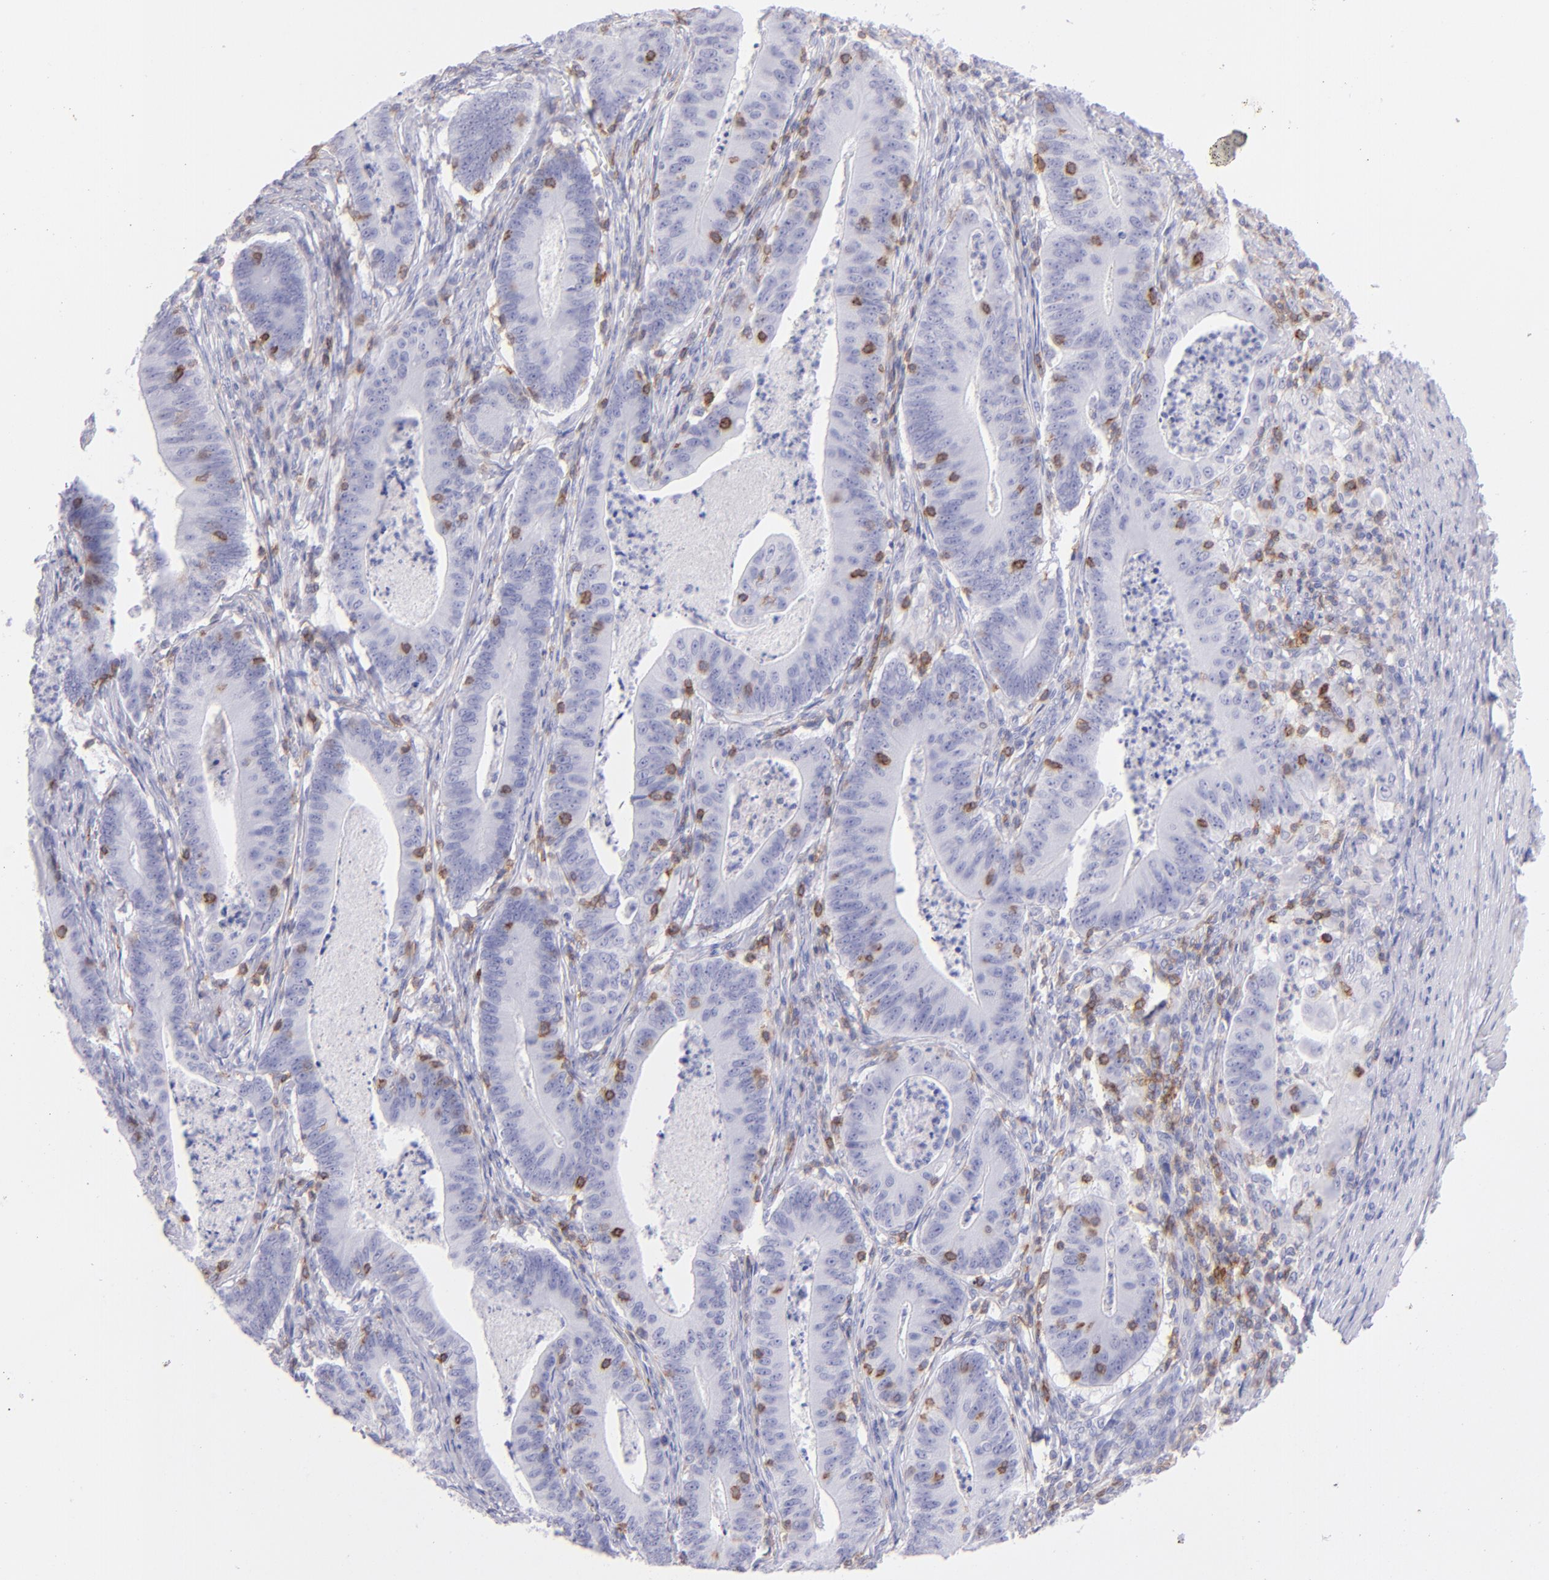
{"staining": {"intensity": "negative", "quantity": "none", "location": "none"}, "tissue": "stomach cancer", "cell_type": "Tumor cells", "image_type": "cancer", "snomed": [{"axis": "morphology", "description": "Adenocarcinoma, NOS"}, {"axis": "topography", "description": "Stomach, lower"}], "caption": "Stomach cancer was stained to show a protein in brown. There is no significant positivity in tumor cells.", "gene": "CD69", "patient": {"sex": "female", "age": 86}}